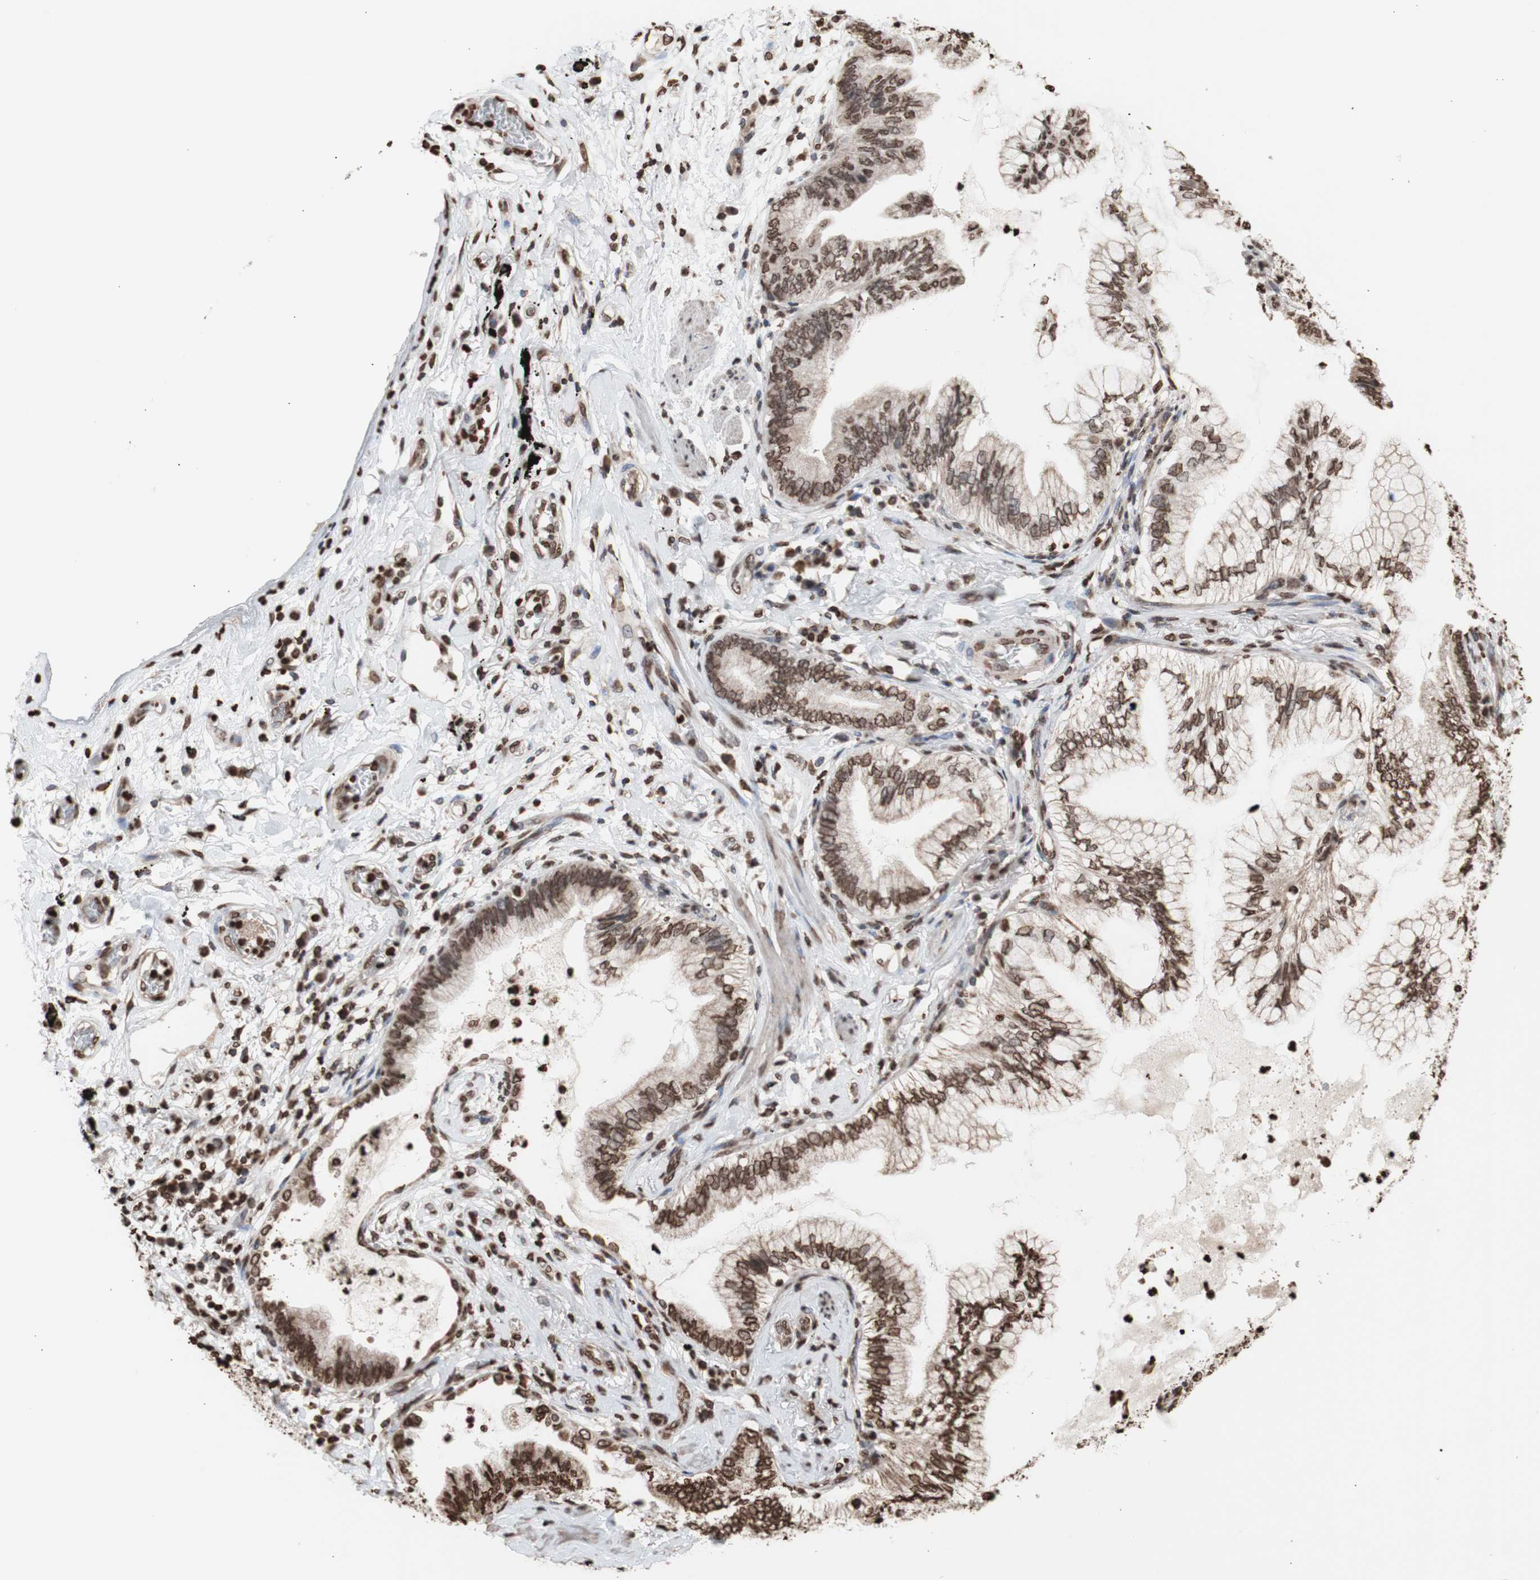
{"staining": {"intensity": "moderate", "quantity": ">75%", "location": "nuclear"}, "tissue": "lung cancer", "cell_type": "Tumor cells", "image_type": "cancer", "snomed": [{"axis": "morphology", "description": "Normal tissue, NOS"}, {"axis": "morphology", "description": "Adenocarcinoma, NOS"}, {"axis": "topography", "description": "Bronchus"}, {"axis": "topography", "description": "Lung"}], "caption": "Approximately >75% of tumor cells in lung cancer demonstrate moderate nuclear protein staining as visualized by brown immunohistochemical staining.", "gene": "SNAI2", "patient": {"sex": "female", "age": 70}}